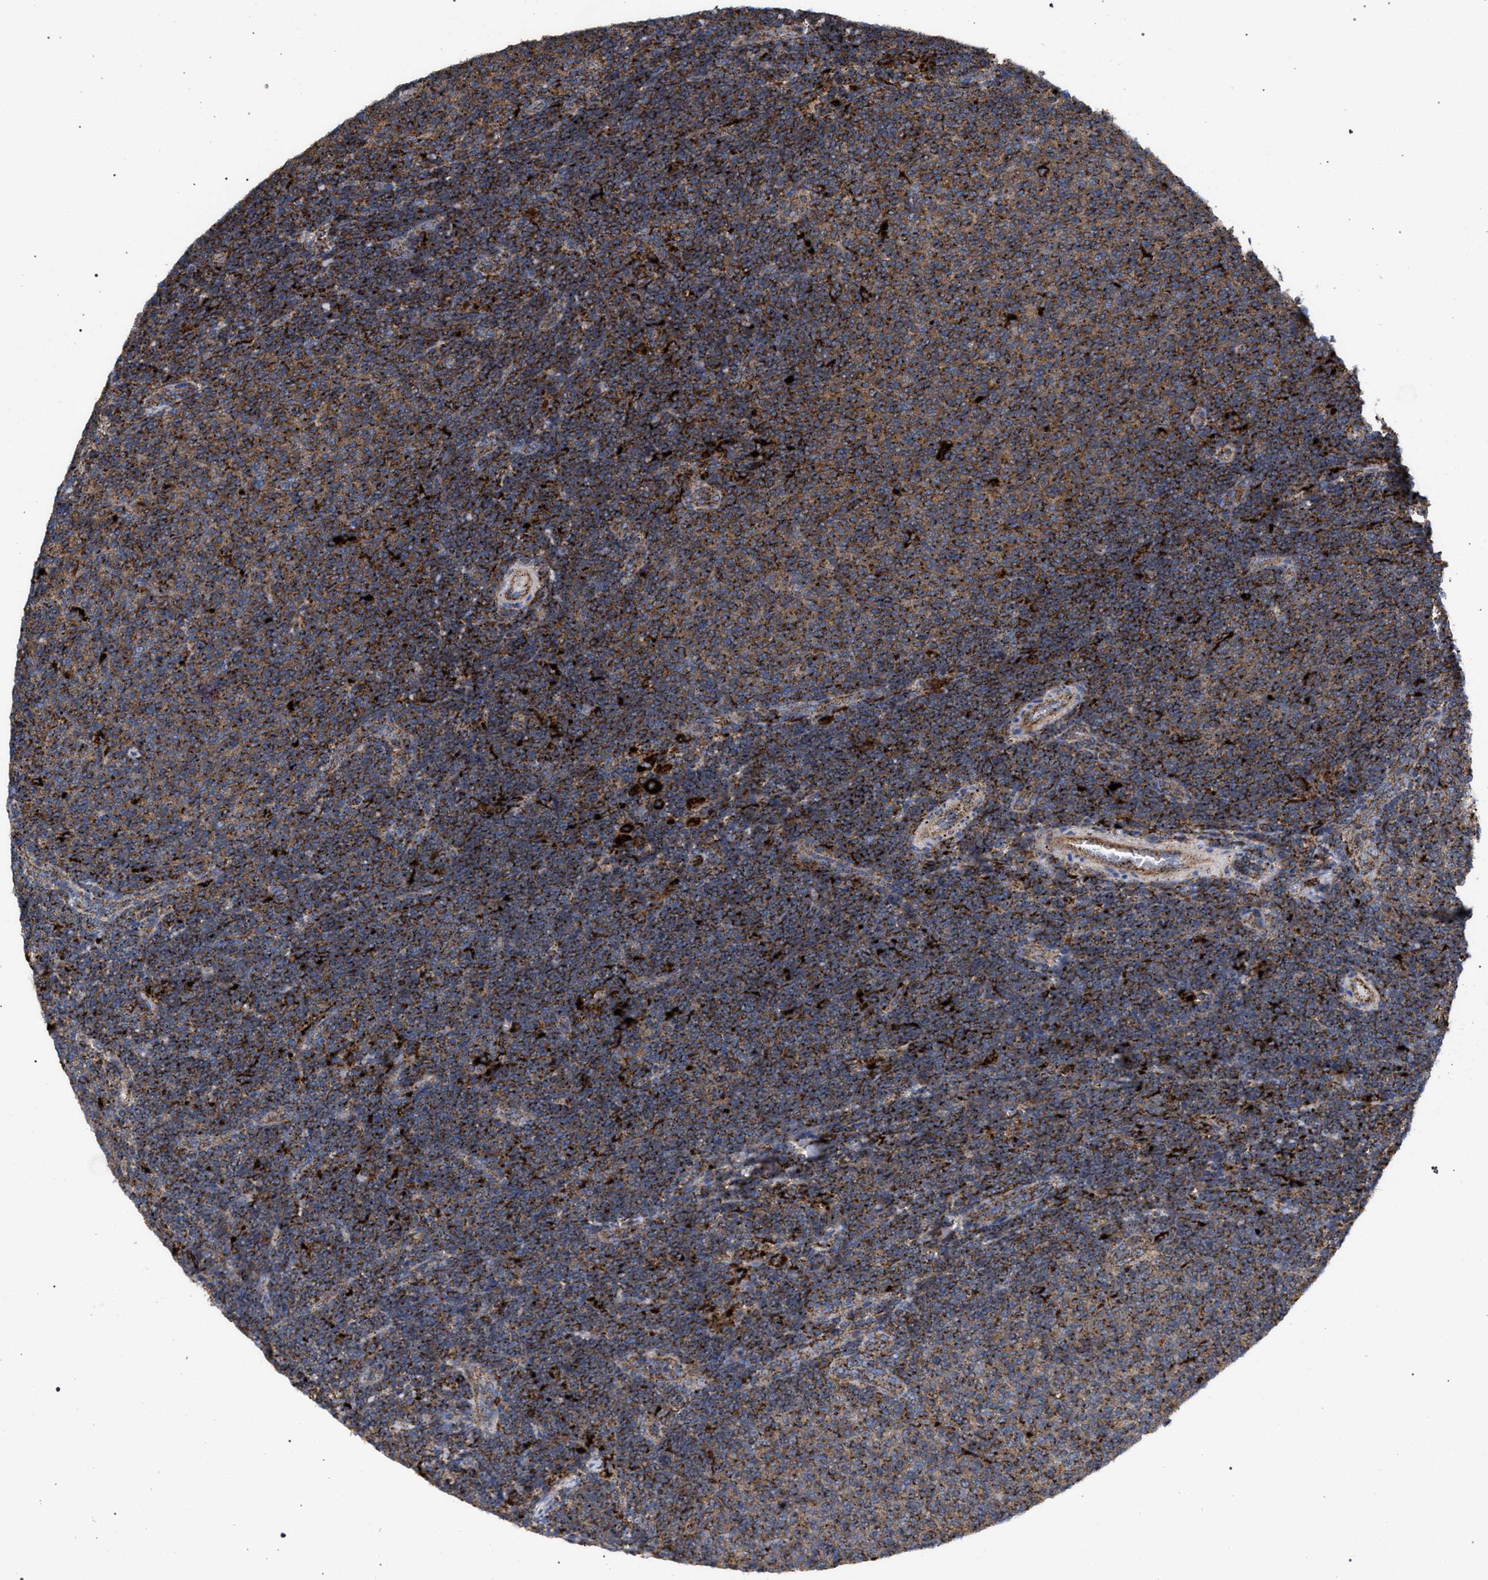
{"staining": {"intensity": "strong", "quantity": ">75%", "location": "cytoplasmic/membranous"}, "tissue": "lymphoma", "cell_type": "Tumor cells", "image_type": "cancer", "snomed": [{"axis": "morphology", "description": "Malignant lymphoma, non-Hodgkin's type, Low grade"}, {"axis": "topography", "description": "Lymph node"}], "caption": "Brown immunohistochemical staining in human malignant lymphoma, non-Hodgkin's type (low-grade) reveals strong cytoplasmic/membranous expression in approximately >75% of tumor cells. Using DAB (brown) and hematoxylin (blue) stains, captured at high magnification using brightfield microscopy.", "gene": "PPT1", "patient": {"sex": "male", "age": 66}}